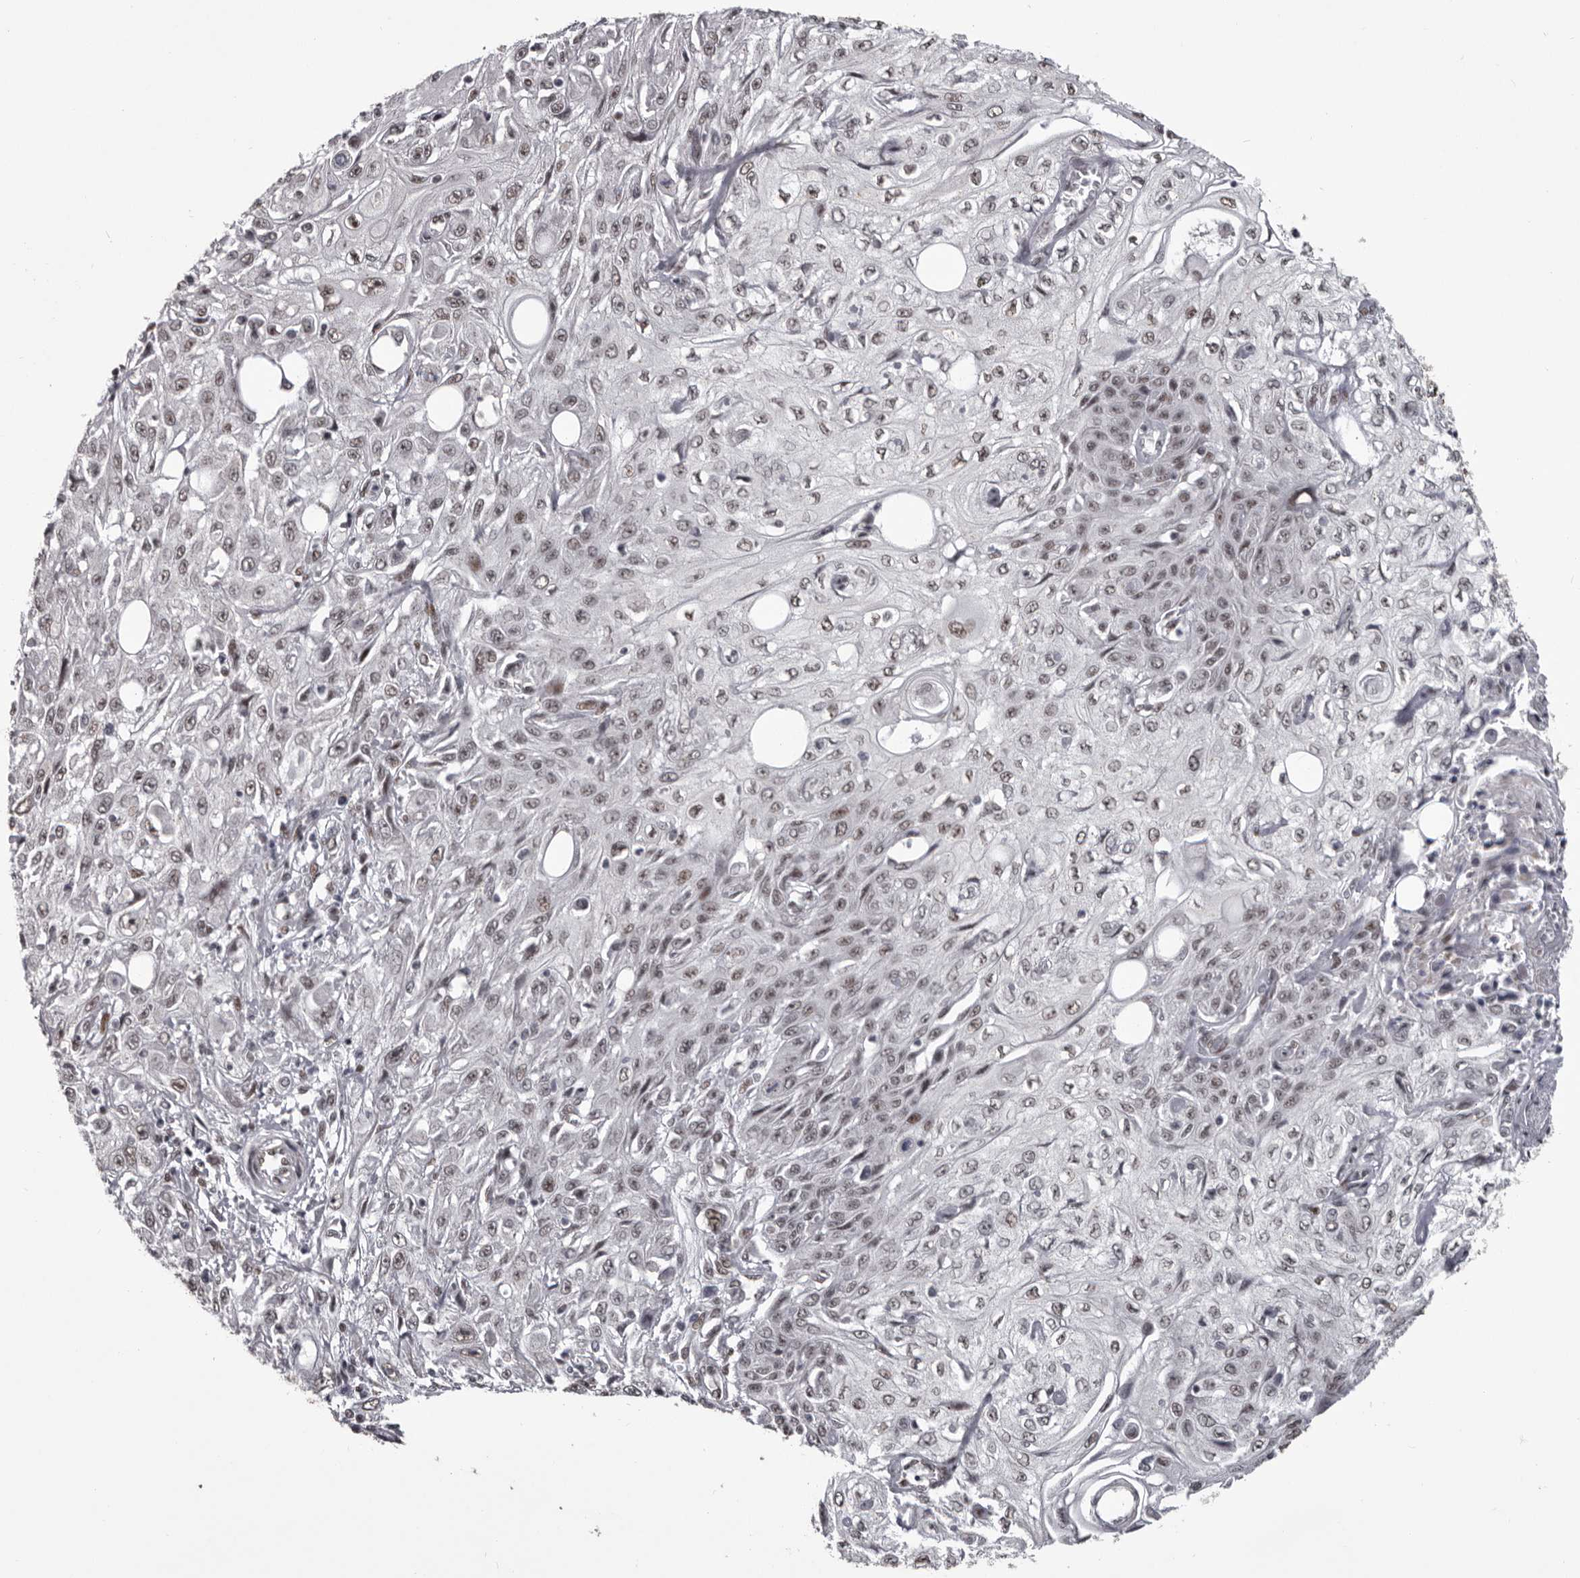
{"staining": {"intensity": "weak", "quantity": ">75%", "location": "nuclear"}, "tissue": "skin cancer", "cell_type": "Tumor cells", "image_type": "cancer", "snomed": [{"axis": "morphology", "description": "Squamous cell carcinoma, NOS"}, {"axis": "morphology", "description": "Squamous cell carcinoma, metastatic, NOS"}, {"axis": "topography", "description": "Skin"}, {"axis": "topography", "description": "Lymph node"}], "caption": "Protein staining of skin cancer (metastatic squamous cell carcinoma) tissue reveals weak nuclear positivity in approximately >75% of tumor cells. The staining is performed using DAB brown chromogen to label protein expression. The nuclei are counter-stained blue using hematoxylin.", "gene": "NUMA1", "patient": {"sex": "male", "age": 75}}